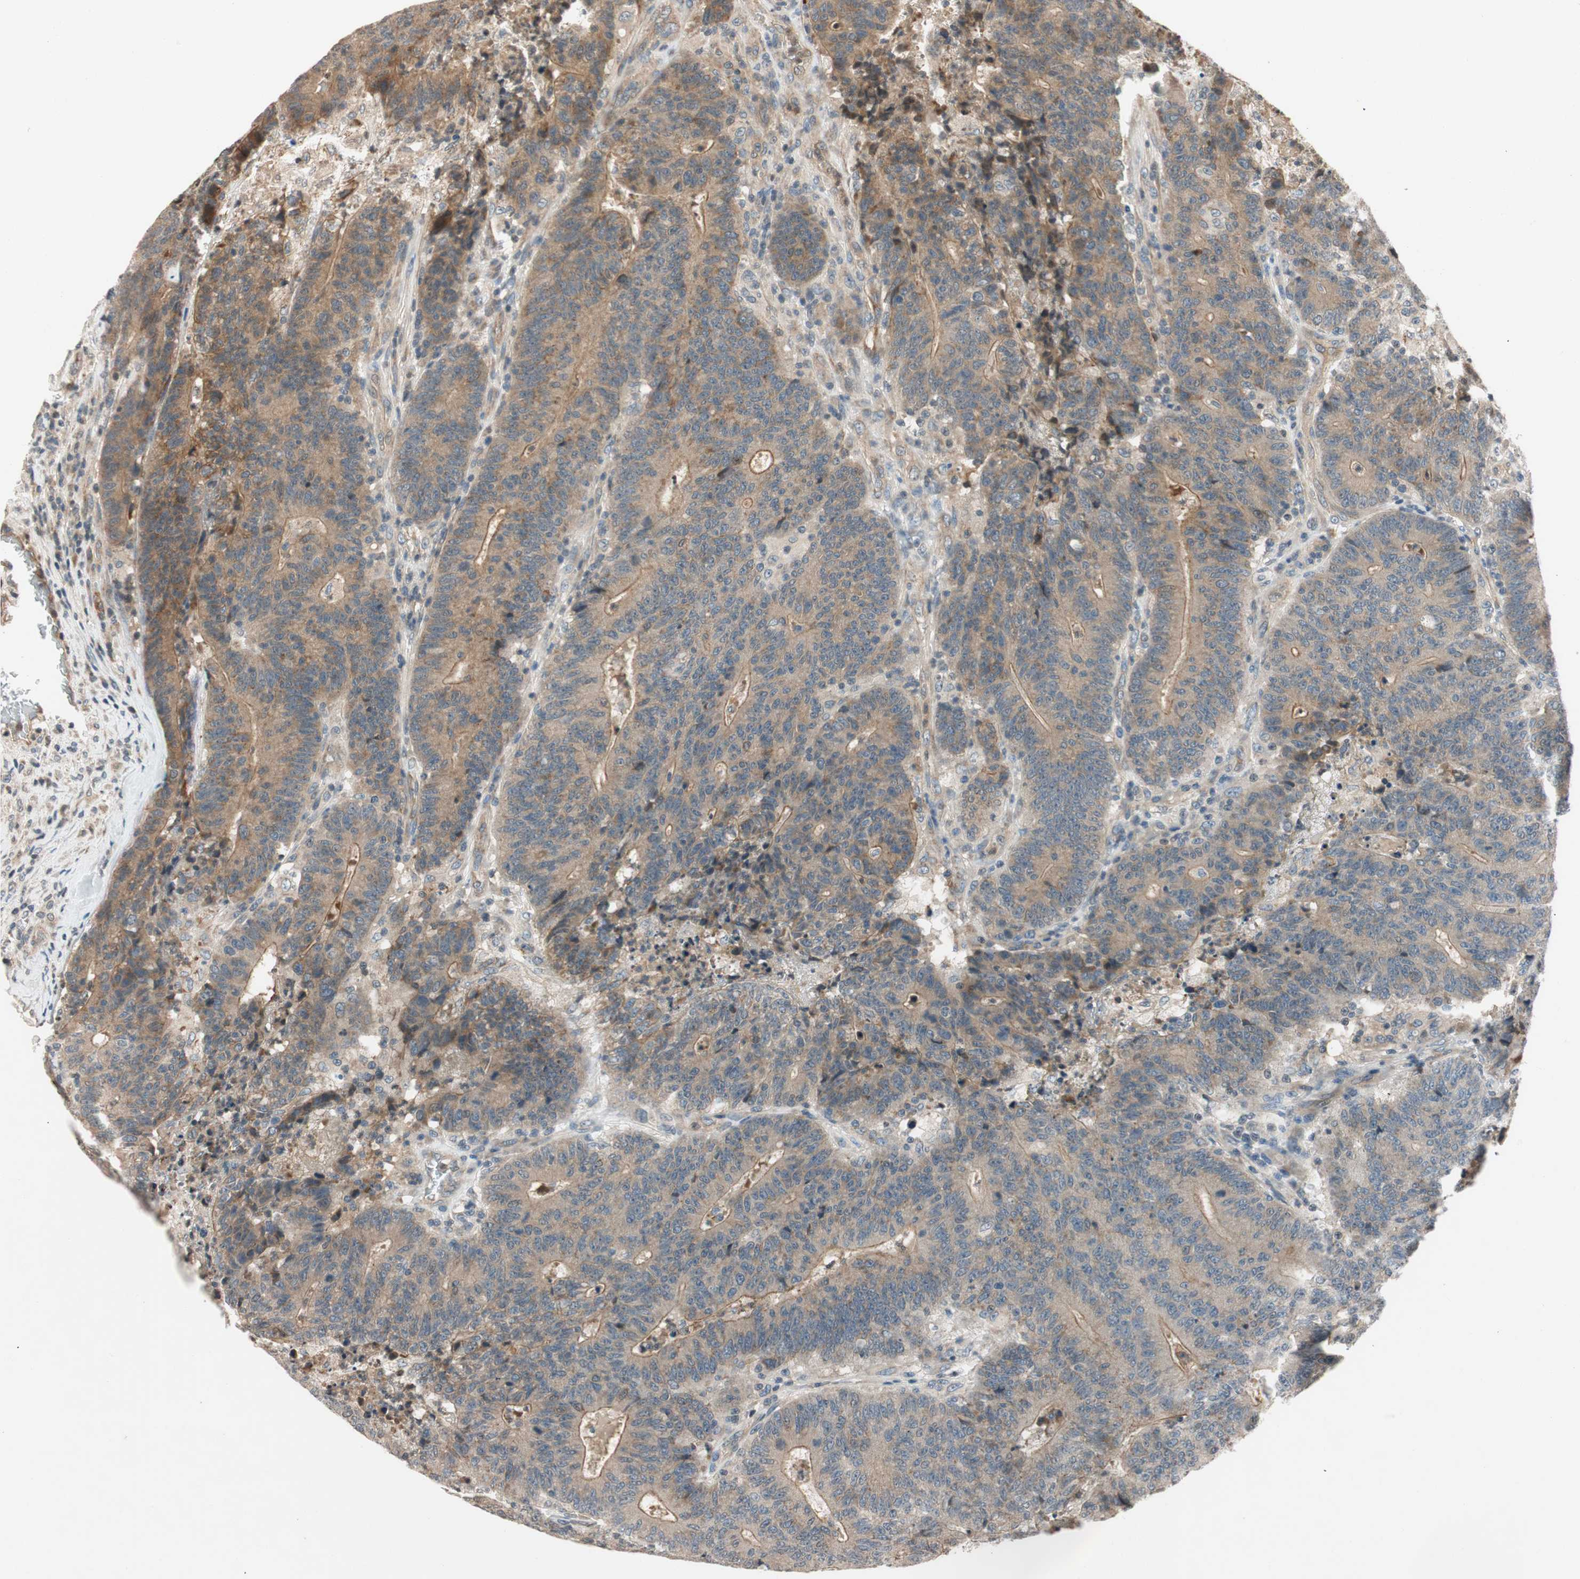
{"staining": {"intensity": "moderate", "quantity": ">75%", "location": "cytoplasmic/membranous"}, "tissue": "colorectal cancer", "cell_type": "Tumor cells", "image_type": "cancer", "snomed": [{"axis": "morphology", "description": "Normal tissue, NOS"}, {"axis": "morphology", "description": "Adenocarcinoma, NOS"}, {"axis": "topography", "description": "Colon"}], "caption": "This micrograph exhibits colorectal cancer stained with immunohistochemistry (IHC) to label a protein in brown. The cytoplasmic/membranous of tumor cells show moderate positivity for the protein. Nuclei are counter-stained blue.", "gene": "GCLM", "patient": {"sex": "female", "age": 75}}